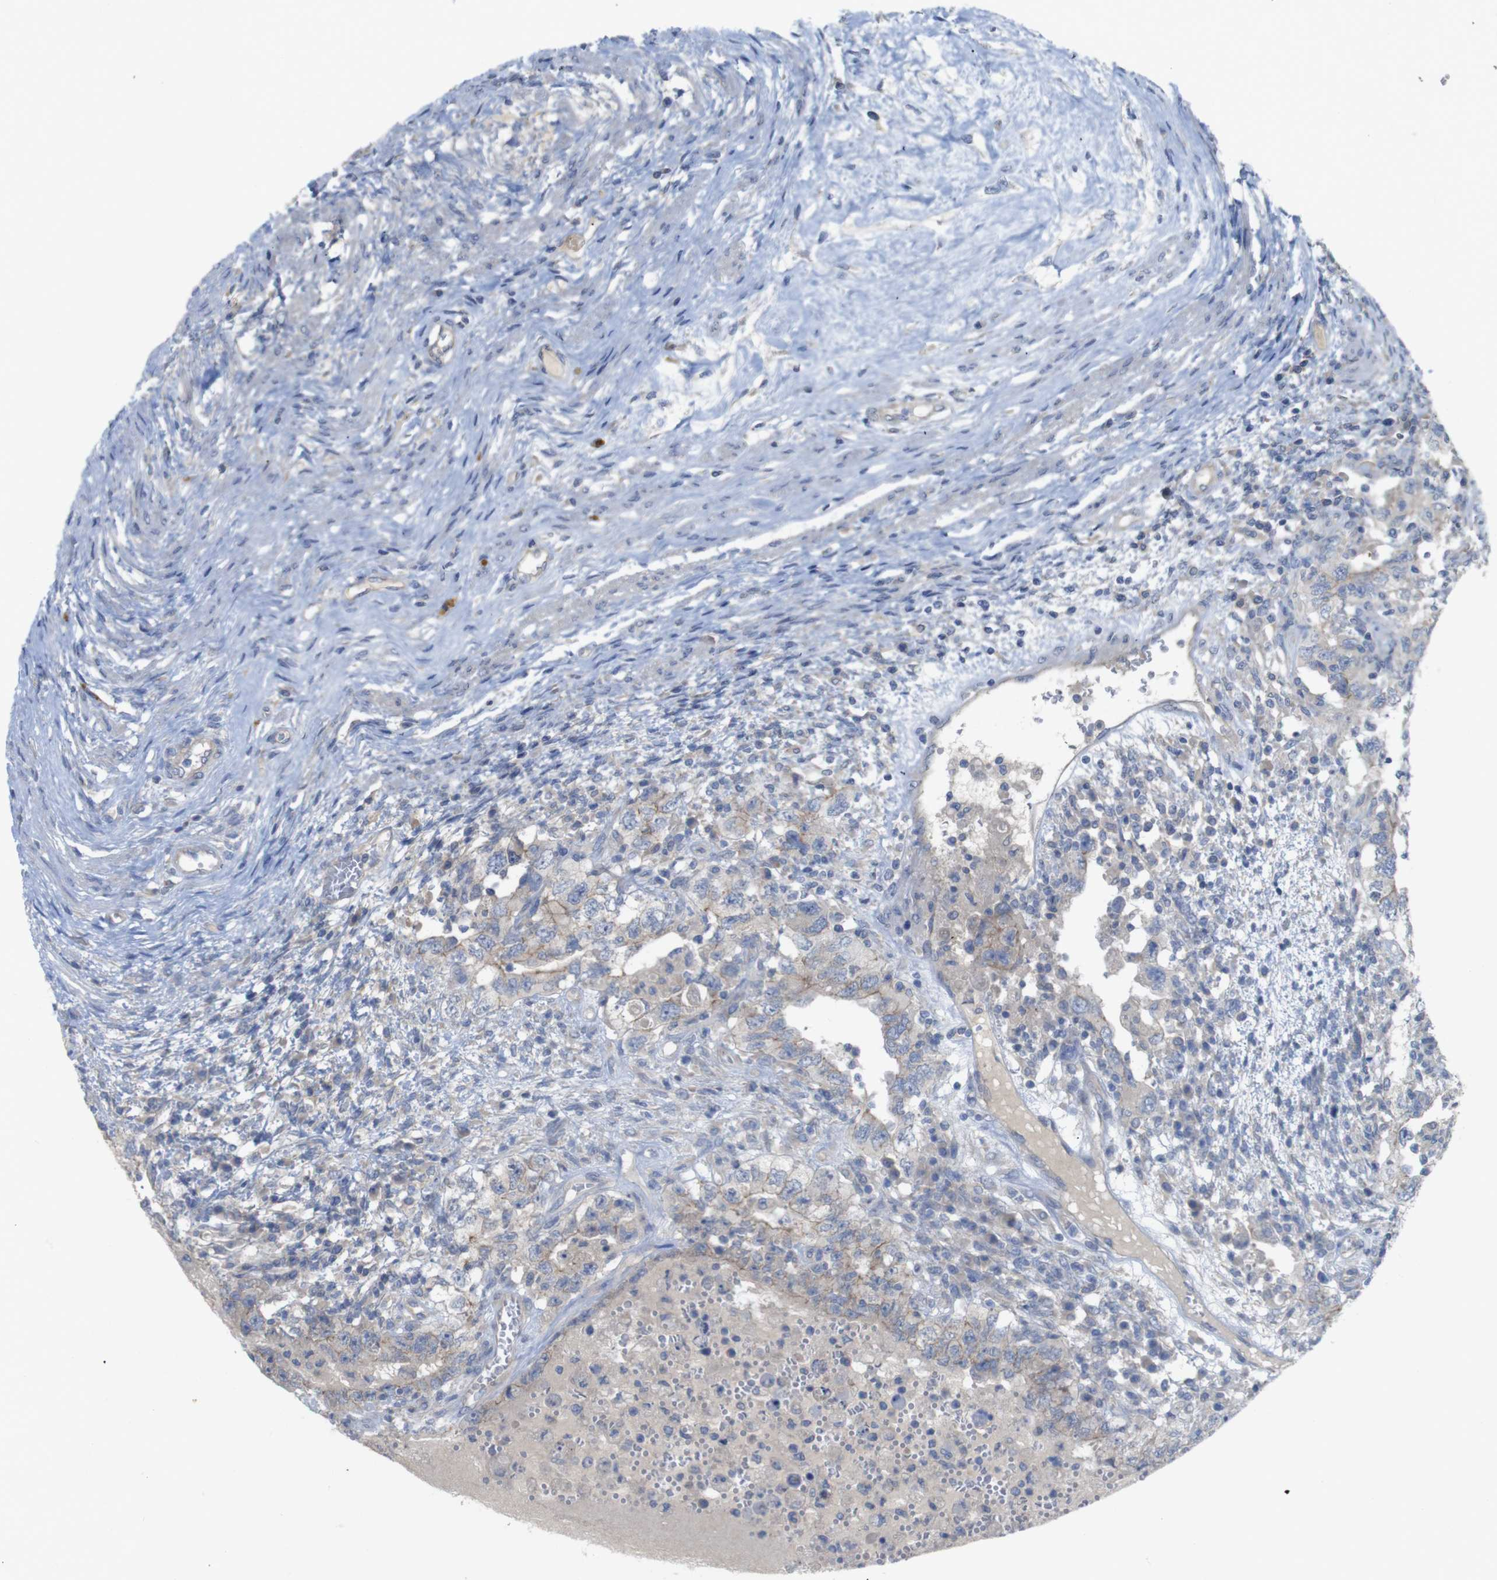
{"staining": {"intensity": "negative", "quantity": "none", "location": "none"}, "tissue": "testis cancer", "cell_type": "Tumor cells", "image_type": "cancer", "snomed": [{"axis": "morphology", "description": "Carcinoma, Embryonal, NOS"}, {"axis": "topography", "description": "Testis"}], "caption": "There is no significant staining in tumor cells of testis cancer. (Immunohistochemistry, brightfield microscopy, high magnification).", "gene": "KIDINS220", "patient": {"sex": "male", "age": 26}}